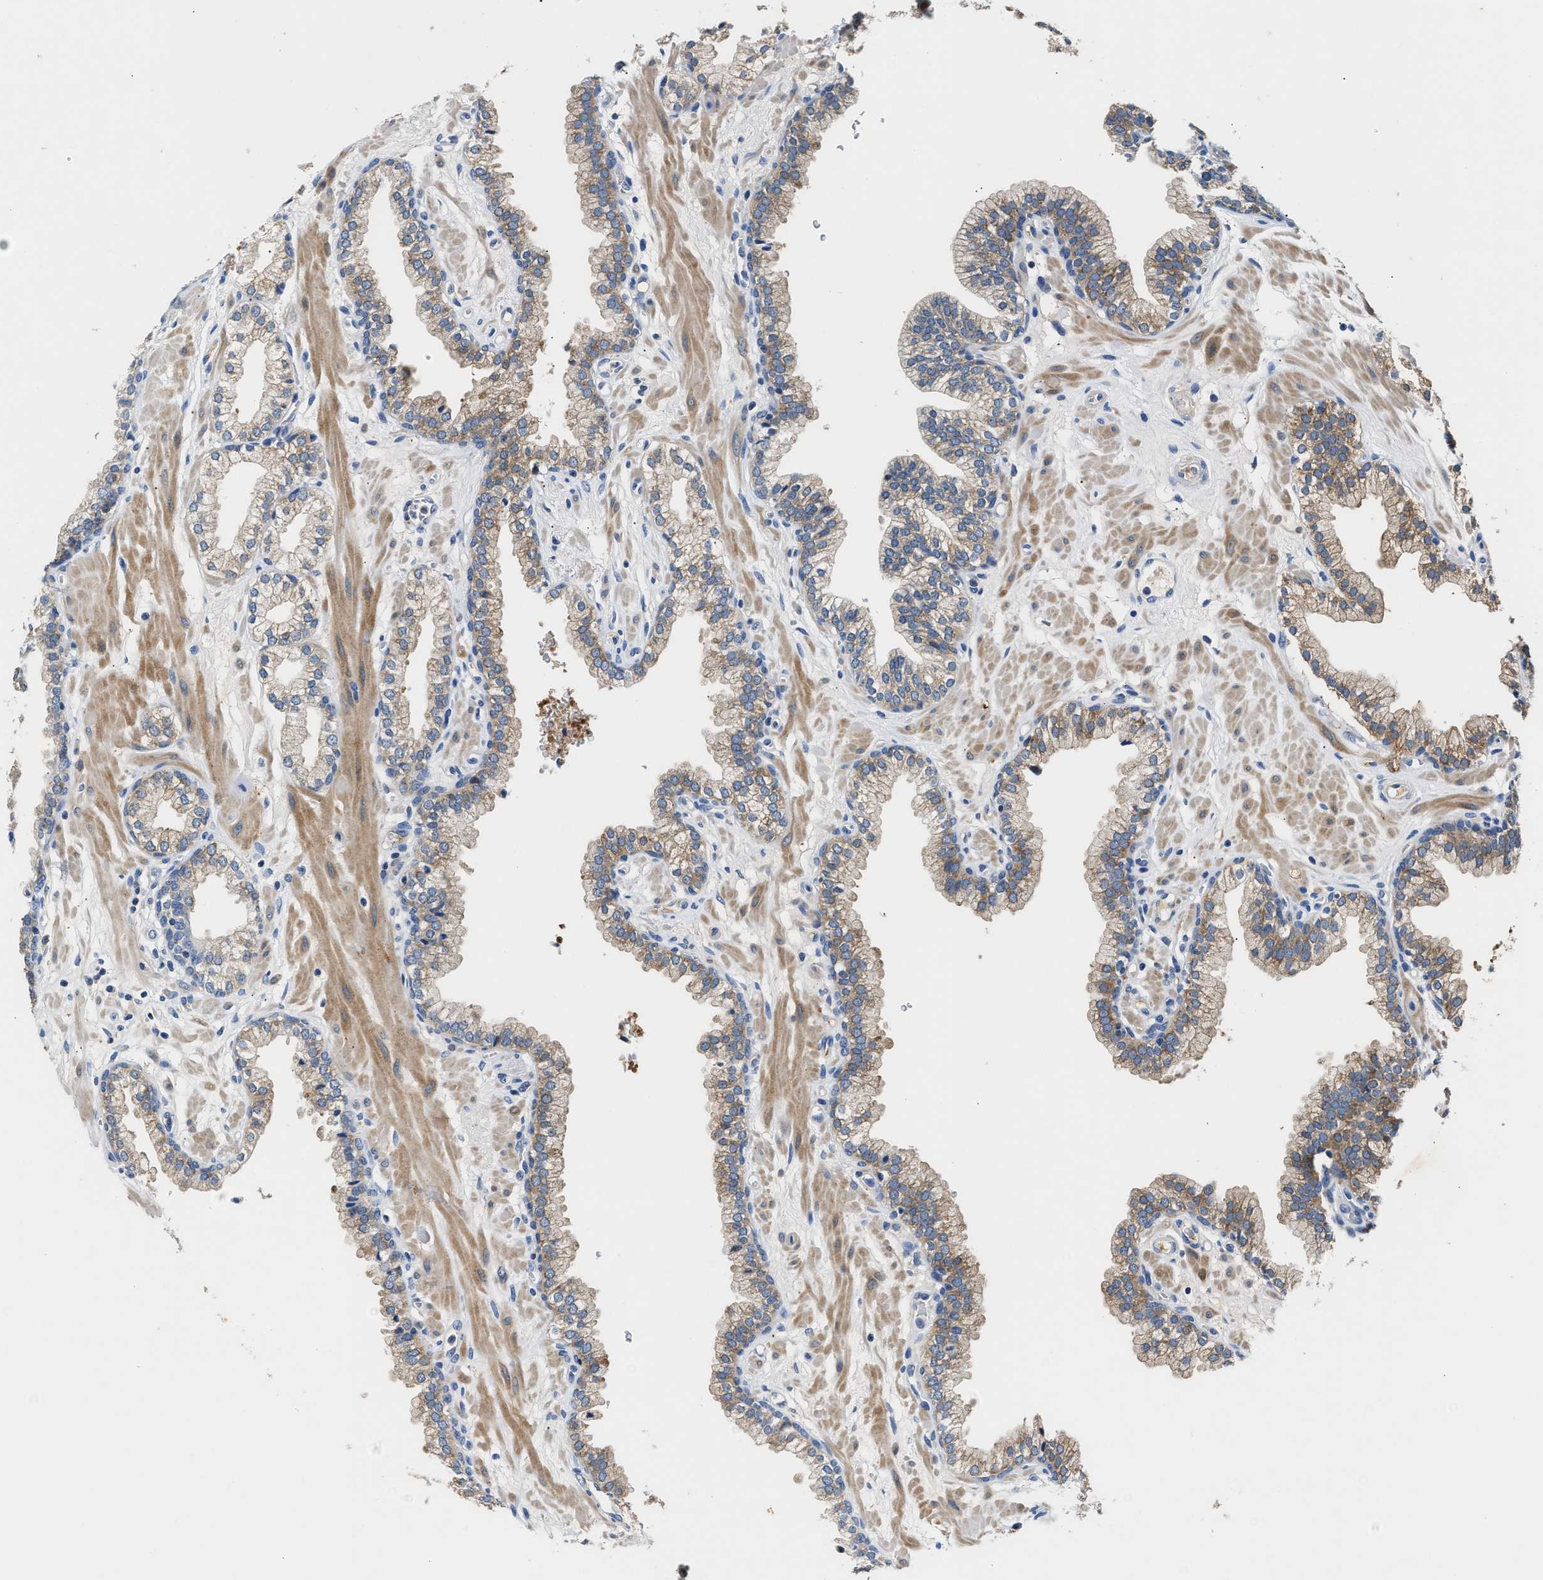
{"staining": {"intensity": "weak", "quantity": "25%-75%", "location": "cytoplasmic/membranous"}, "tissue": "prostate", "cell_type": "Glandular cells", "image_type": "normal", "snomed": [{"axis": "morphology", "description": "Normal tissue, NOS"}, {"axis": "morphology", "description": "Urothelial carcinoma, Low grade"}, {"axis": "topography", "description": "Urinary bladder"}, {"axis": "topography", "description": "Prostate"}], "caption": "Prostate stained with DAB immunohistochemistry demonstrates low levels of weak cytoplasmic/membranous staining in approximately 25%-75% of glandular cells. (DAB (3,3'-diaminobenzidine) IHC, brown staining for protein, blue staining for nuclei).", "gene": "TUT7", "patient": {"sex": "male", "age": 60}}